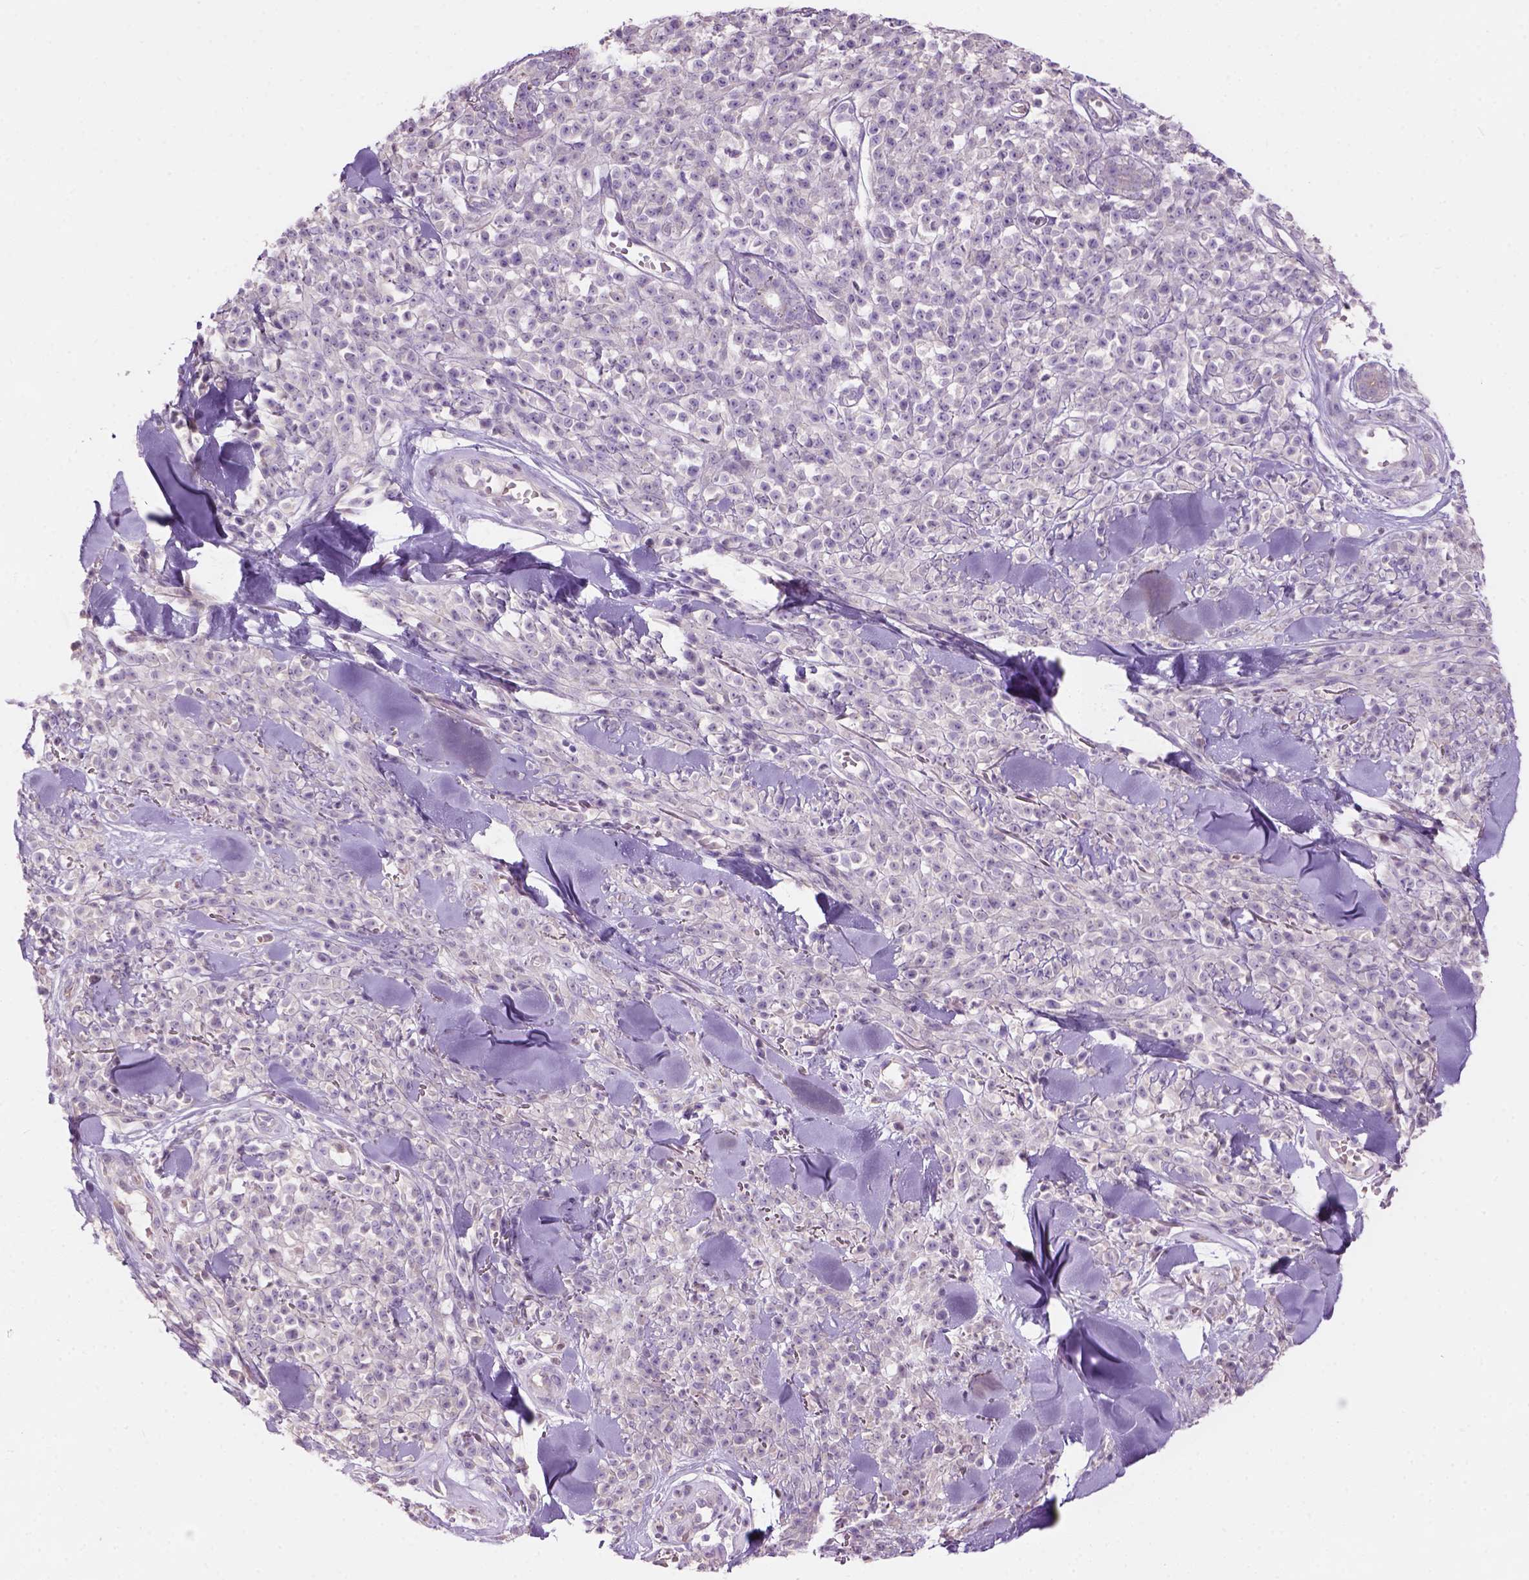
{"staining": {"intensity": "negative", "quantity": "none", "location": "none"}, "tissue": "melanoma", "cell_type": "Tumor cells", "image_type": "cancer", "snomed": [{"axis": "morphology", "description": "Malignant melanoma, NOS"}, {"axis": "topography", "description": "Skin"}, {"axis": "topography", "description": "Skin of trunk"}], "caption": "Immunohistochemistry micrograph of neoplastic tissue: malignant melanoma stained with DAB displays no significant protein positivity in tumor cells.", "gene": "CD84", "patient": {"sex": "male", "age": 74}}